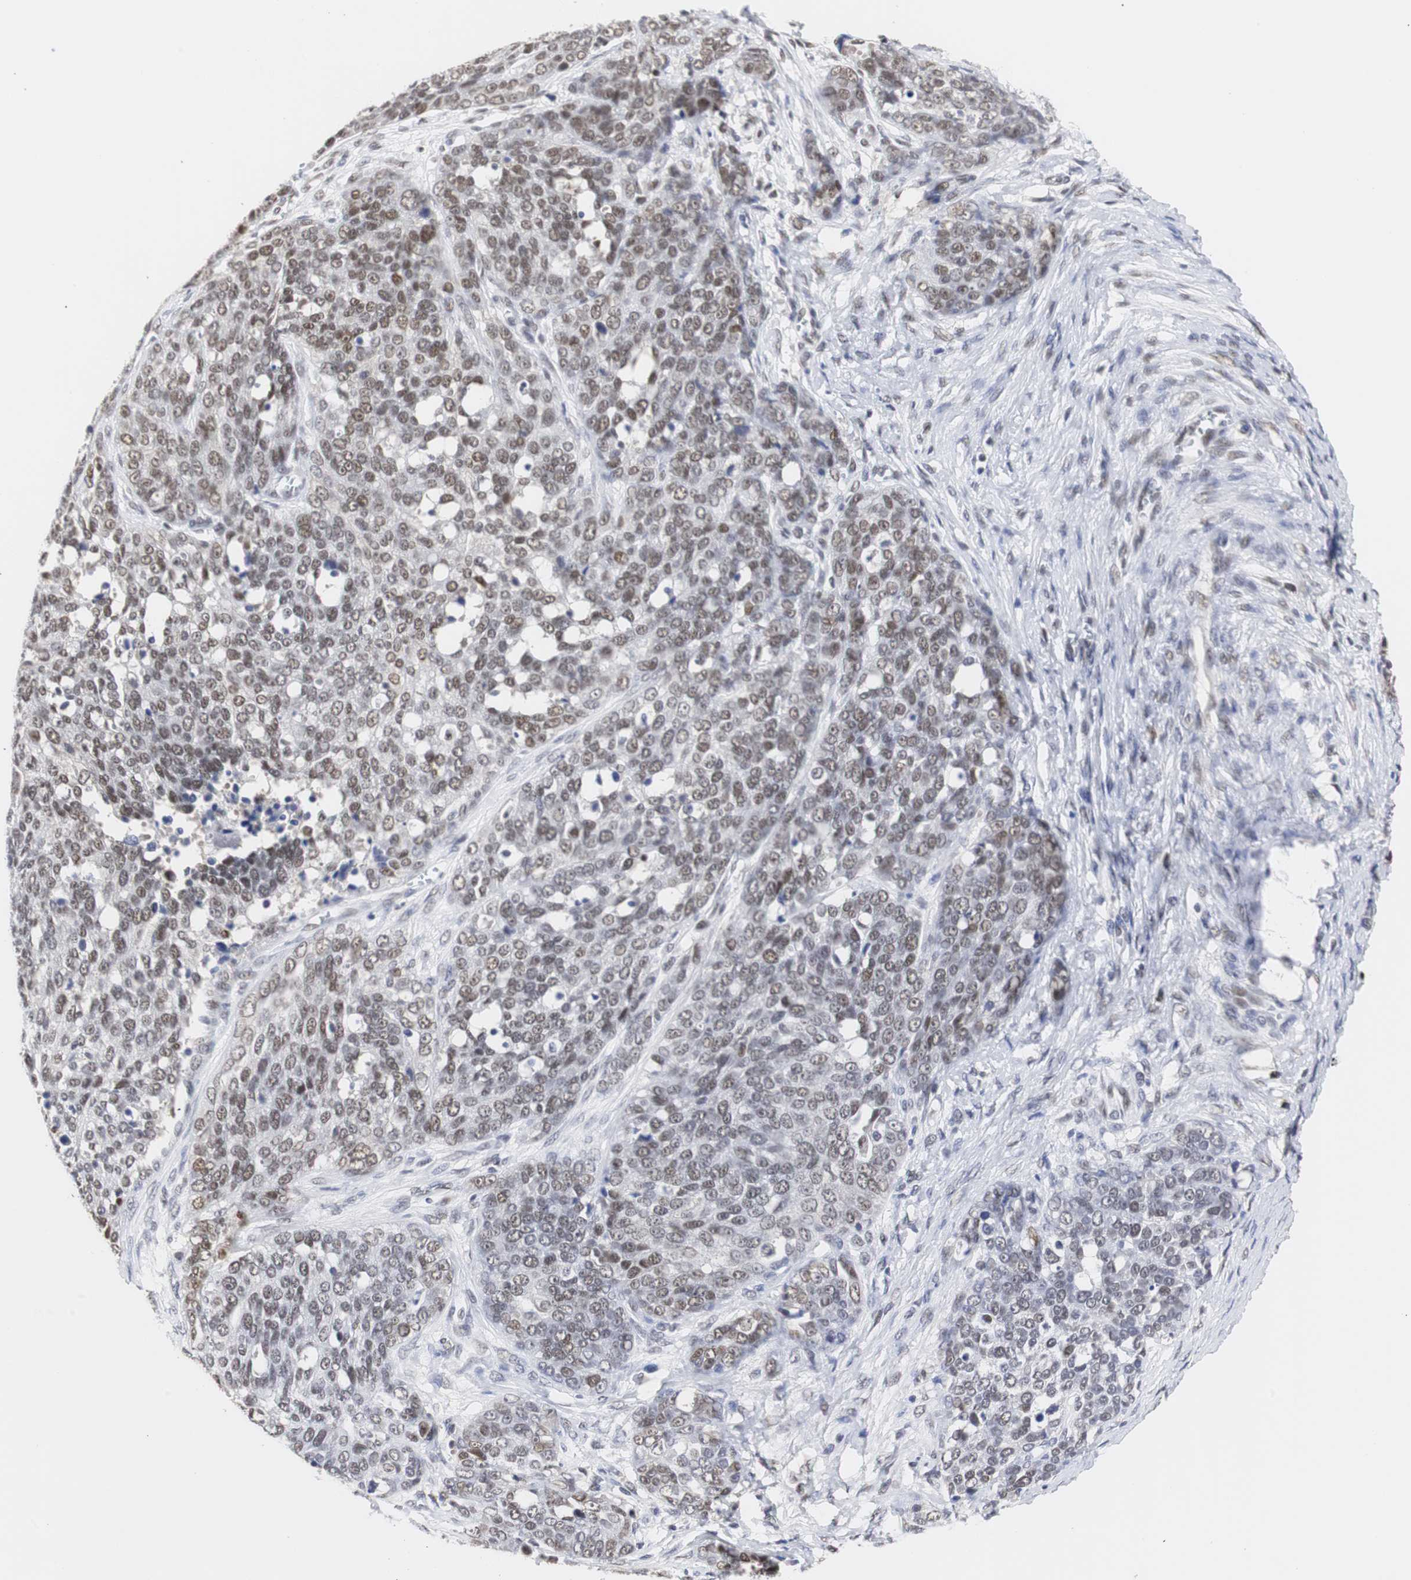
{"staining": {"intensity": "weak", "quantity": "25%-75%", "location": "nuclear"}, "tissue": "ovarian cancer", "cell_type": "Tumor cells", "image_type": "cancer", "snomed": [{"axis": "morphology", "description": "Cystadenocarcinoma, serous, NOS"}, {"axis": "topography", "description": "Ovary"}], "caption": "A brown stain highlights weak nuclear expression of a protein in human ovarian cancer (serous cystadenocarcinoma) tumor cells.", "gene": "ZFC3H1", "patient": {"sex": "female", "age": 44}}